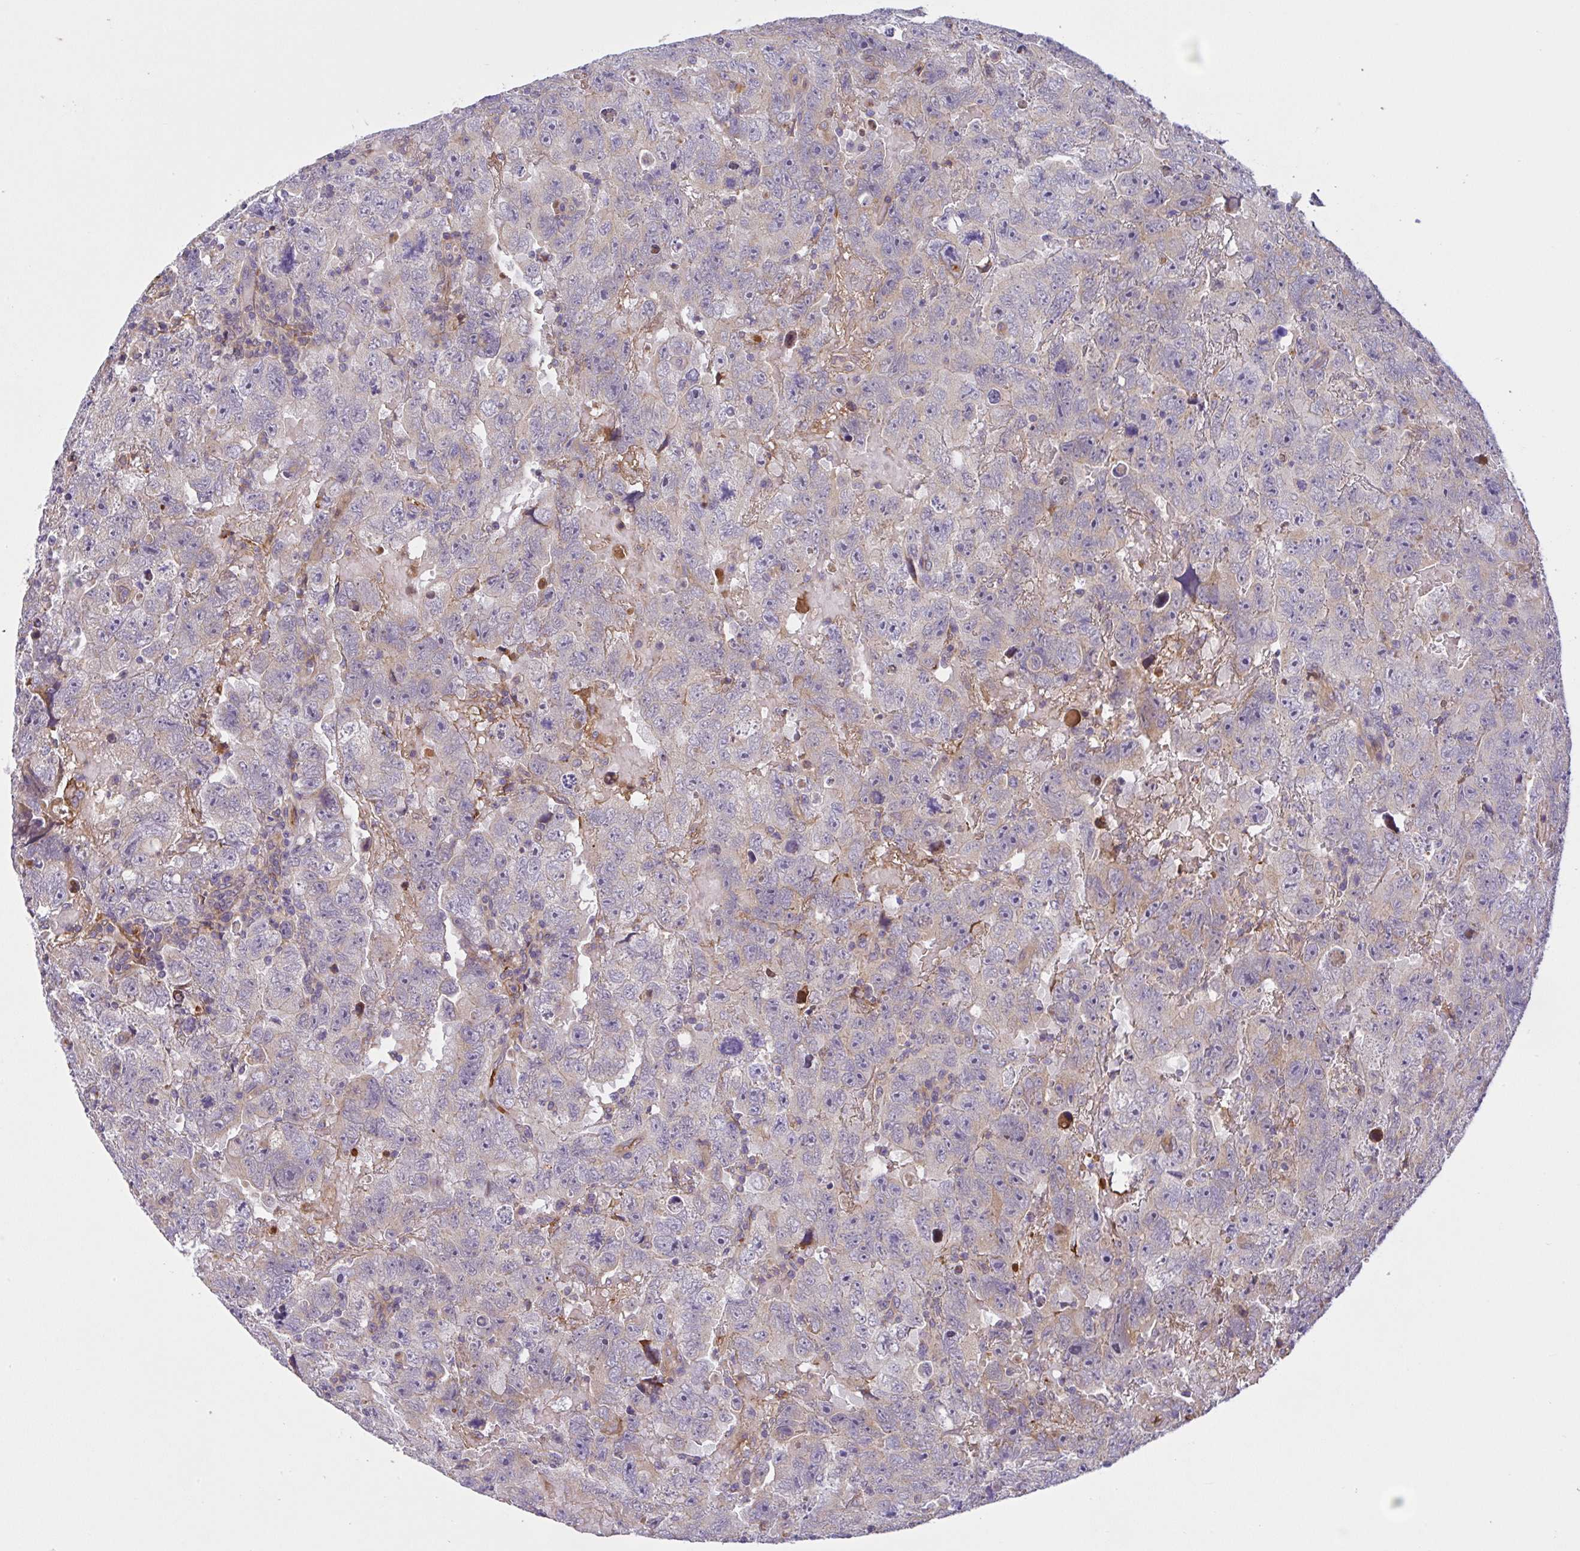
{"staining": {"intensity": "weak", "quantity": "<25%", "location": "cytoplasmic/membranous"}, "tissue": "testis cancer", "cell_type": "Tumor cells", "image_type": "cancer", "snomed": [{"axis": "morphology", "description": "Carcinoma, Embryonal, NOS"}, {"axis": "topography", "description": "Testis"}], "caption": "Immunohistochemistry photomicrograph of neoplastic tissue: human testis cancer (embryonal carcinoma) stained with DAB (3,3'-diaminobenzidine) exhibits no significant protein expression in tumor cells.", "gene": "UBE4A", "patient": {"sex": "male", "age": 45}}